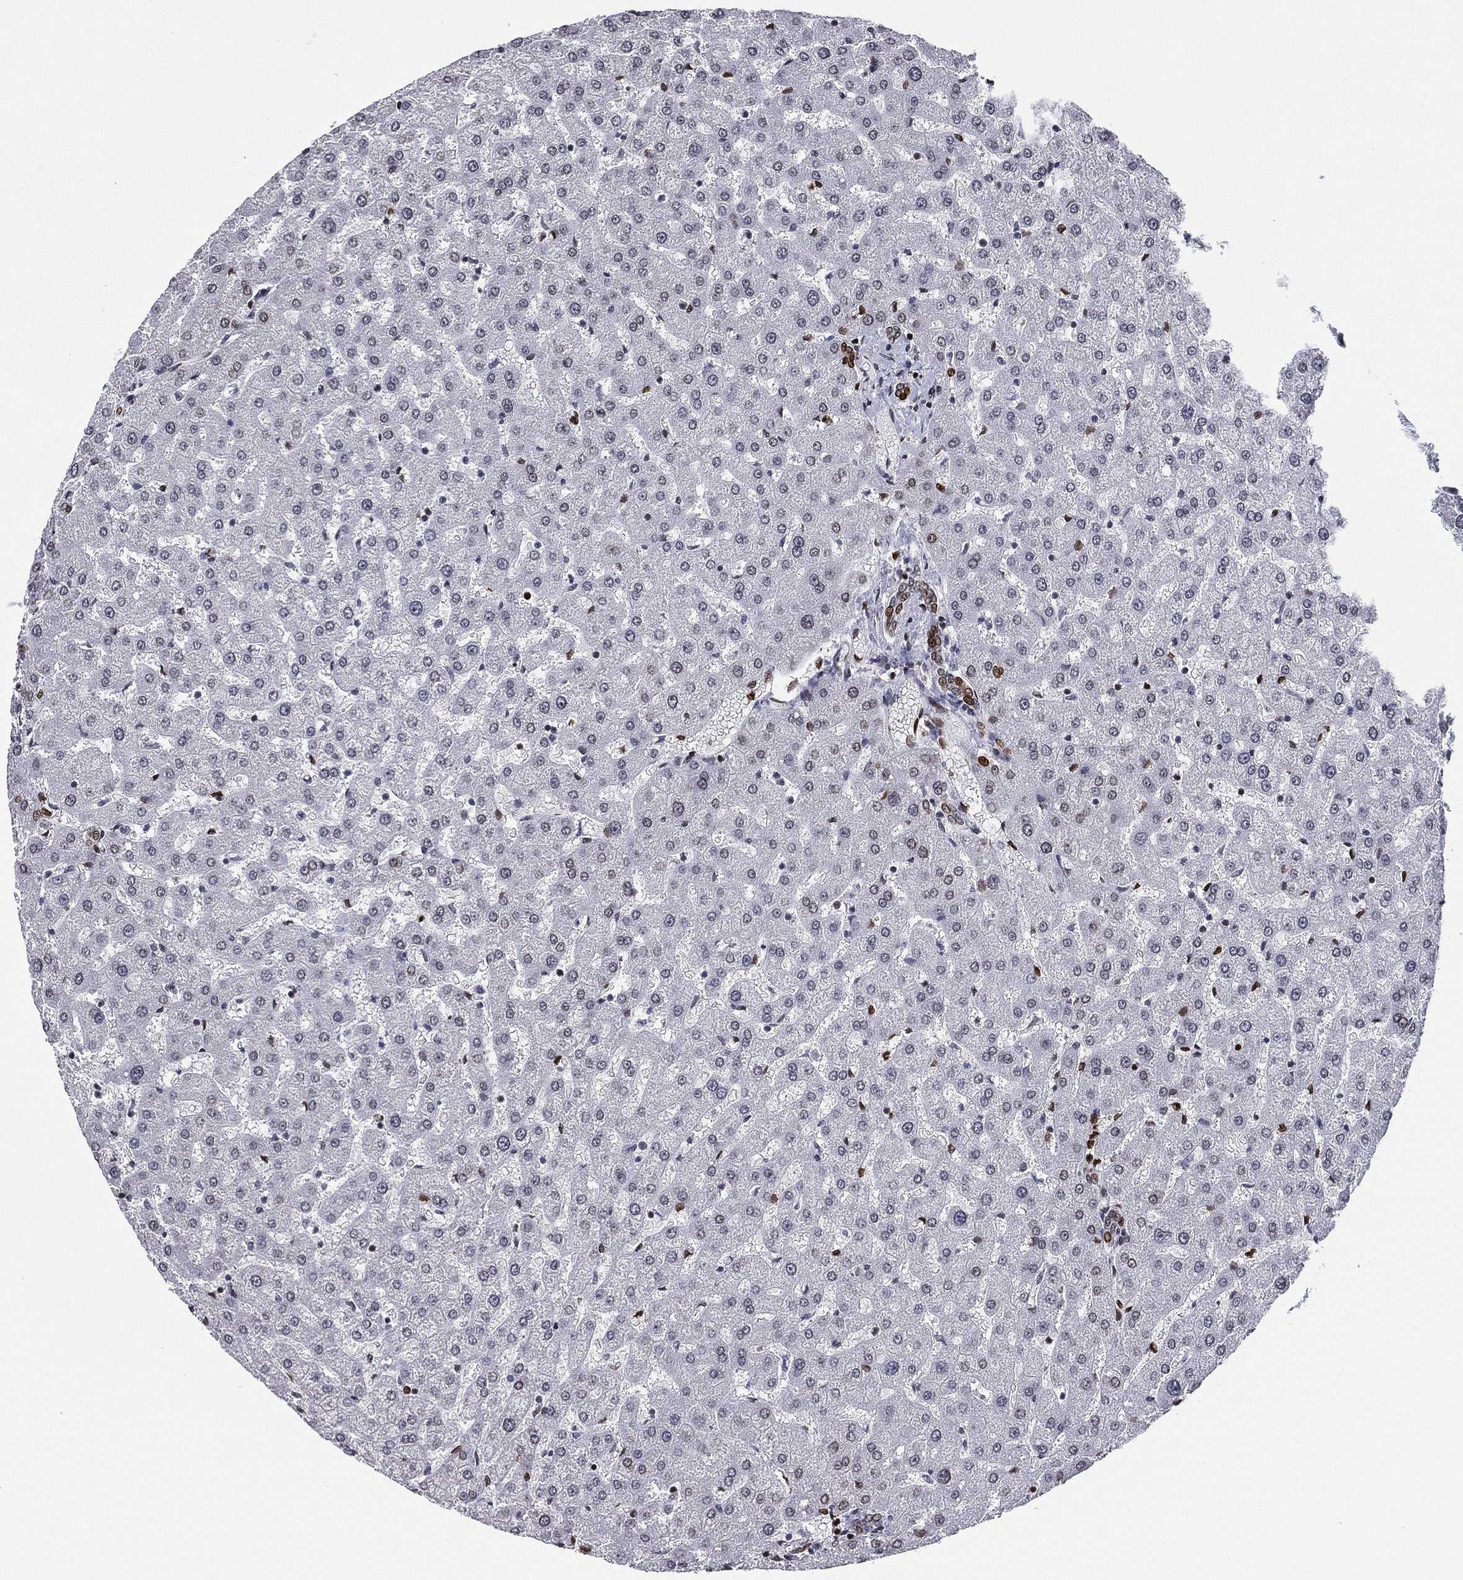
{"staining": {"intensity": "negative", "quantity": "none", "location": "none"}, "tissue": "liver", "cell_type": "Cholangiocytes", "image_type": "normal", "snomed": [{"axis": "morphology", "description": "Normal tissue, NOS"}, {"axis": "topography", "description": "Liver"}], "caption": "Liver was stained to show a protein in brown. There is no significant positivity in cholangiocytes.", "gene": "LMNB1", "patient": {"sex": "female", "age": 50}}